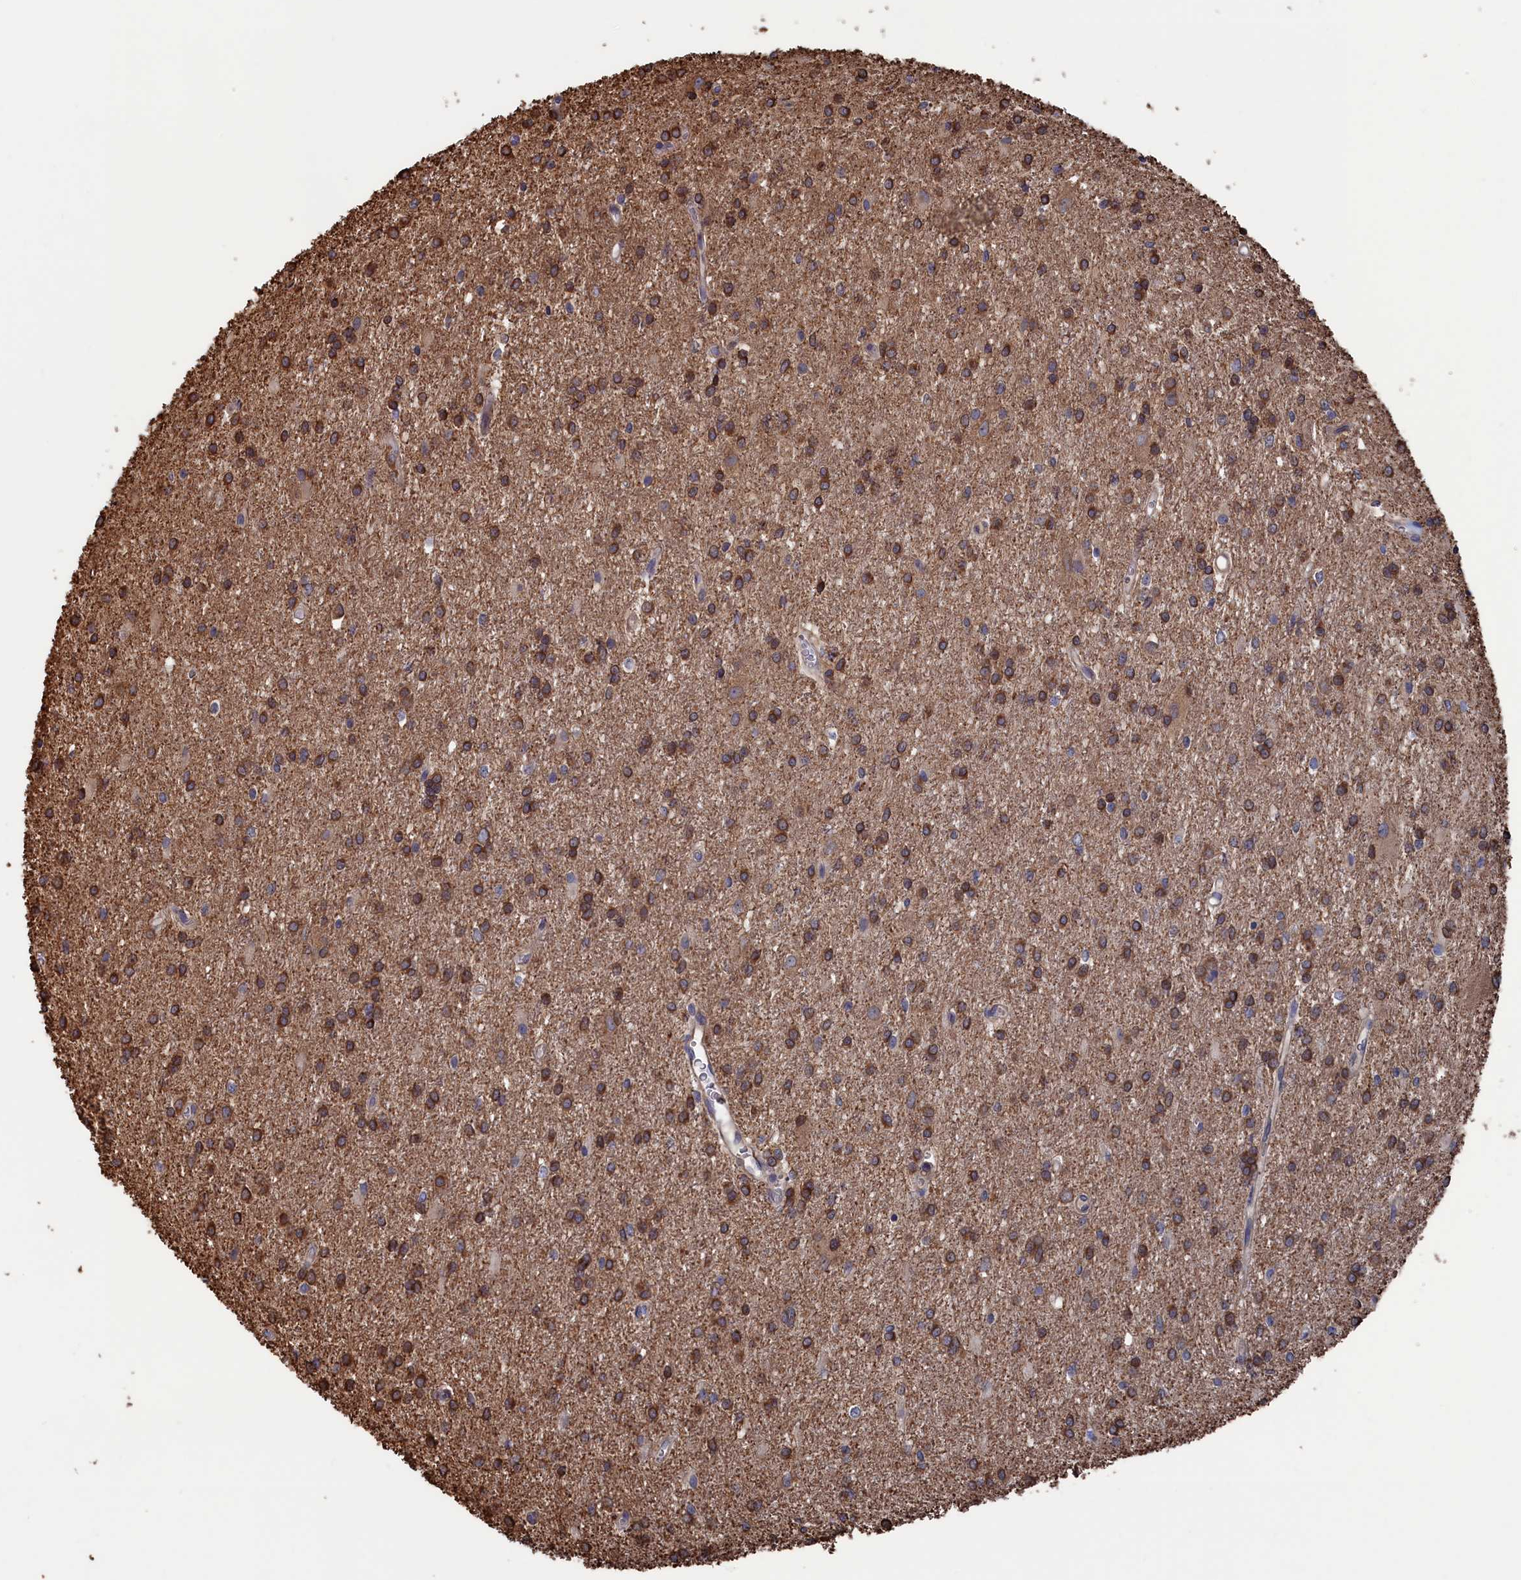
{"staining": {"intensity": "moderate", "quantity": ">75%", "location": "cytoplasmic/membranous"}, "tissue": "glioma", "cell_type": "Tumor cells", "image_type": "cancer", "snomed": [{"axis": "morphology", "description": "Glioma, malignant, High grade"}, {"axis": "topography", "description": "Brain"}], "caption": "An immunohistochemistry (IHC) histopathology image of tumor tissue is shown. Protein staining in brown labels moderate cytoplasmic/membranous positivity in glioma within tumor cells.", "gene": "NUTF2", "patient": {"sex": "female", "age": 50}}